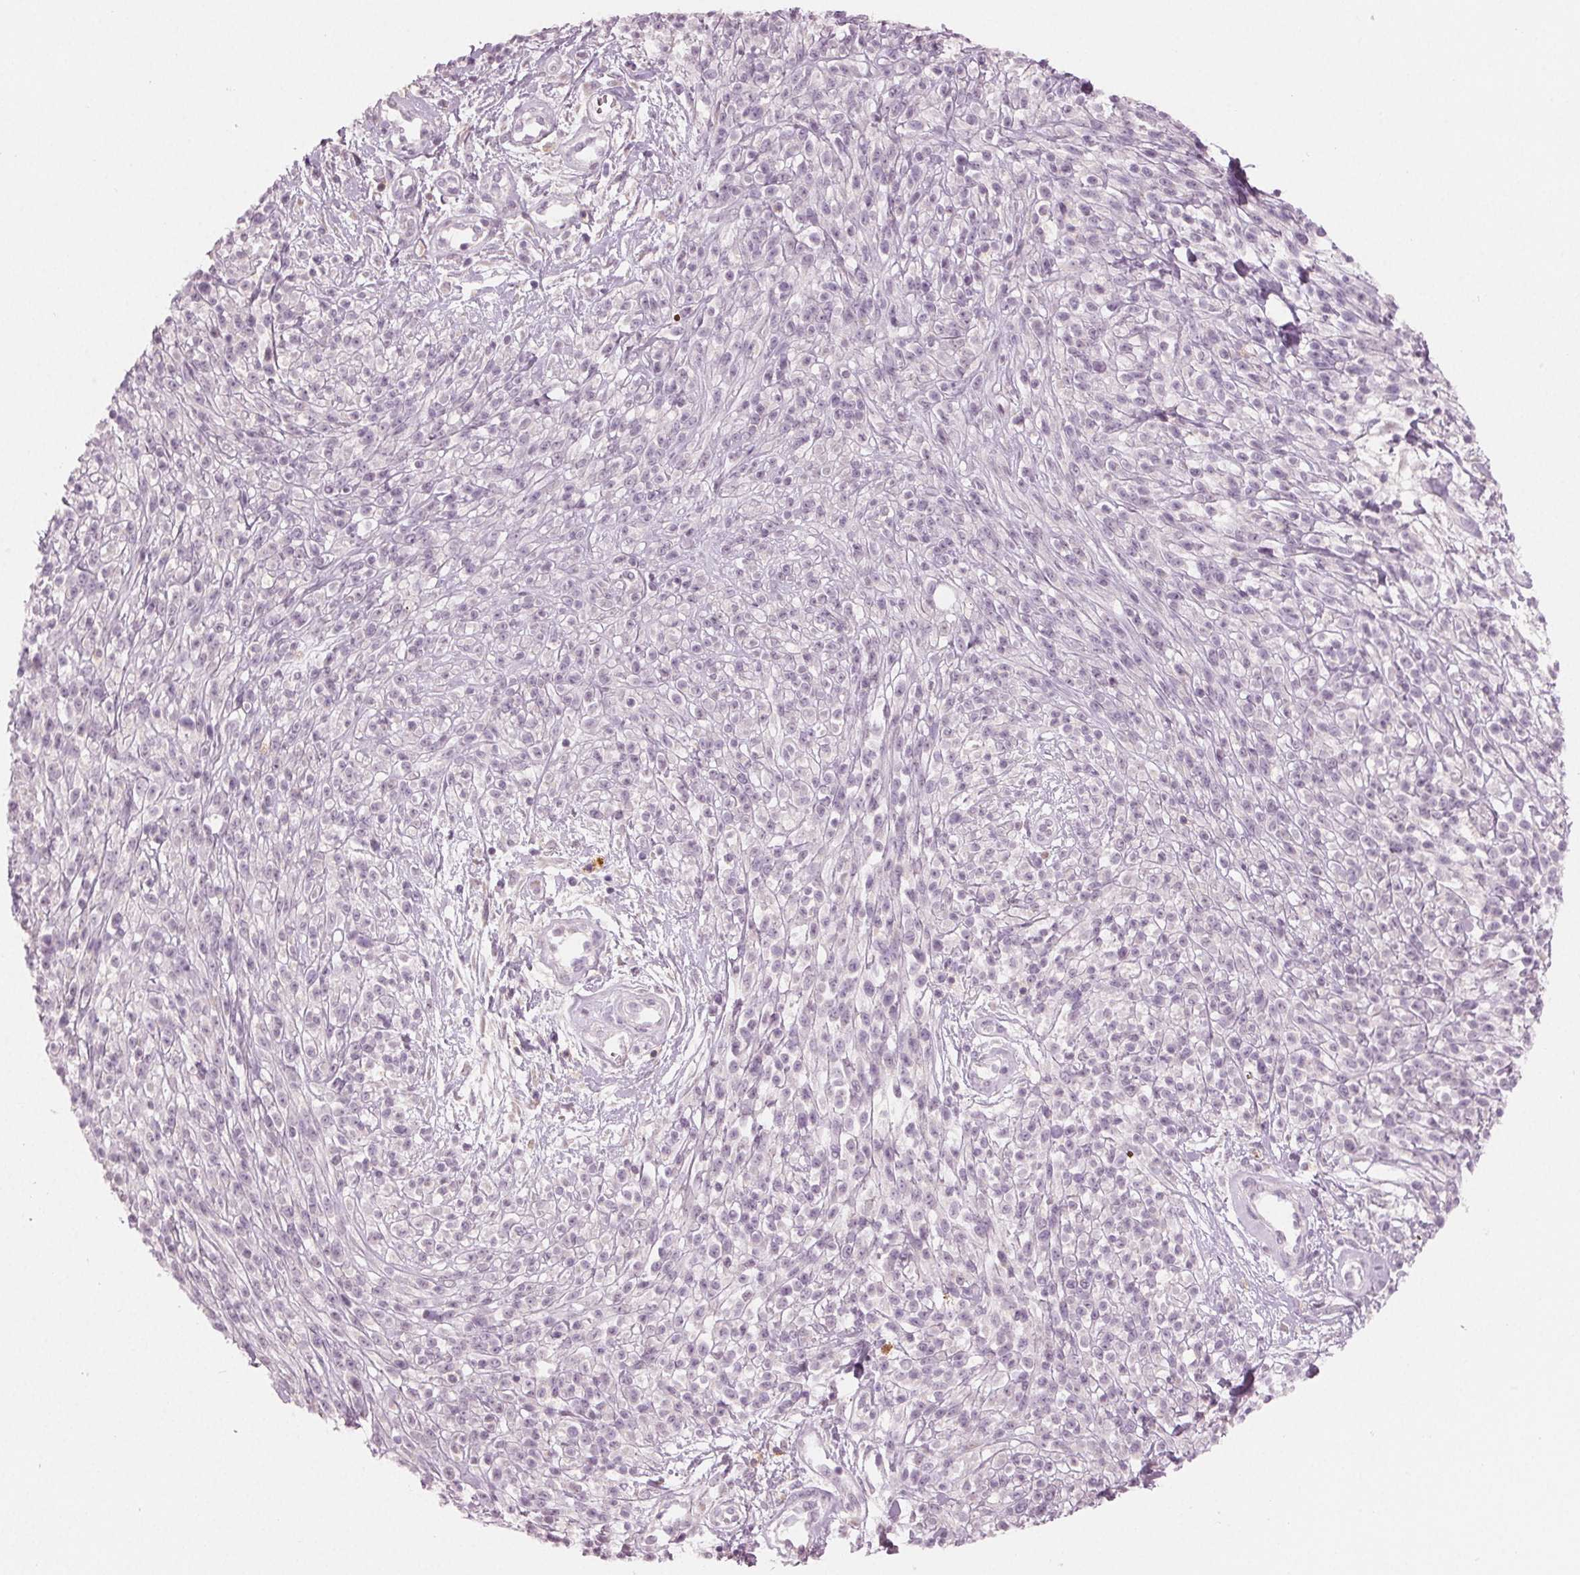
{"staining": {"intensity": "negative", "quantity": "none", "location": "none"}, "tissue": "melanoma", "cell_type": "Tumor cells", "image_type": "cancer", "snomed": [{"axis": "morphology", "description": "Malignant melanoma, NOS"}, {"axis": "topography", "description": "Skin"}, {"axis": "topography", "description": "Skin of trunk"}], "caption": "Histopathology image shows no protein staining in tumor cells of malignant melanoma tissue.", "gene": "PRAP1", "patient": {"sex": "male", "age": 74}}